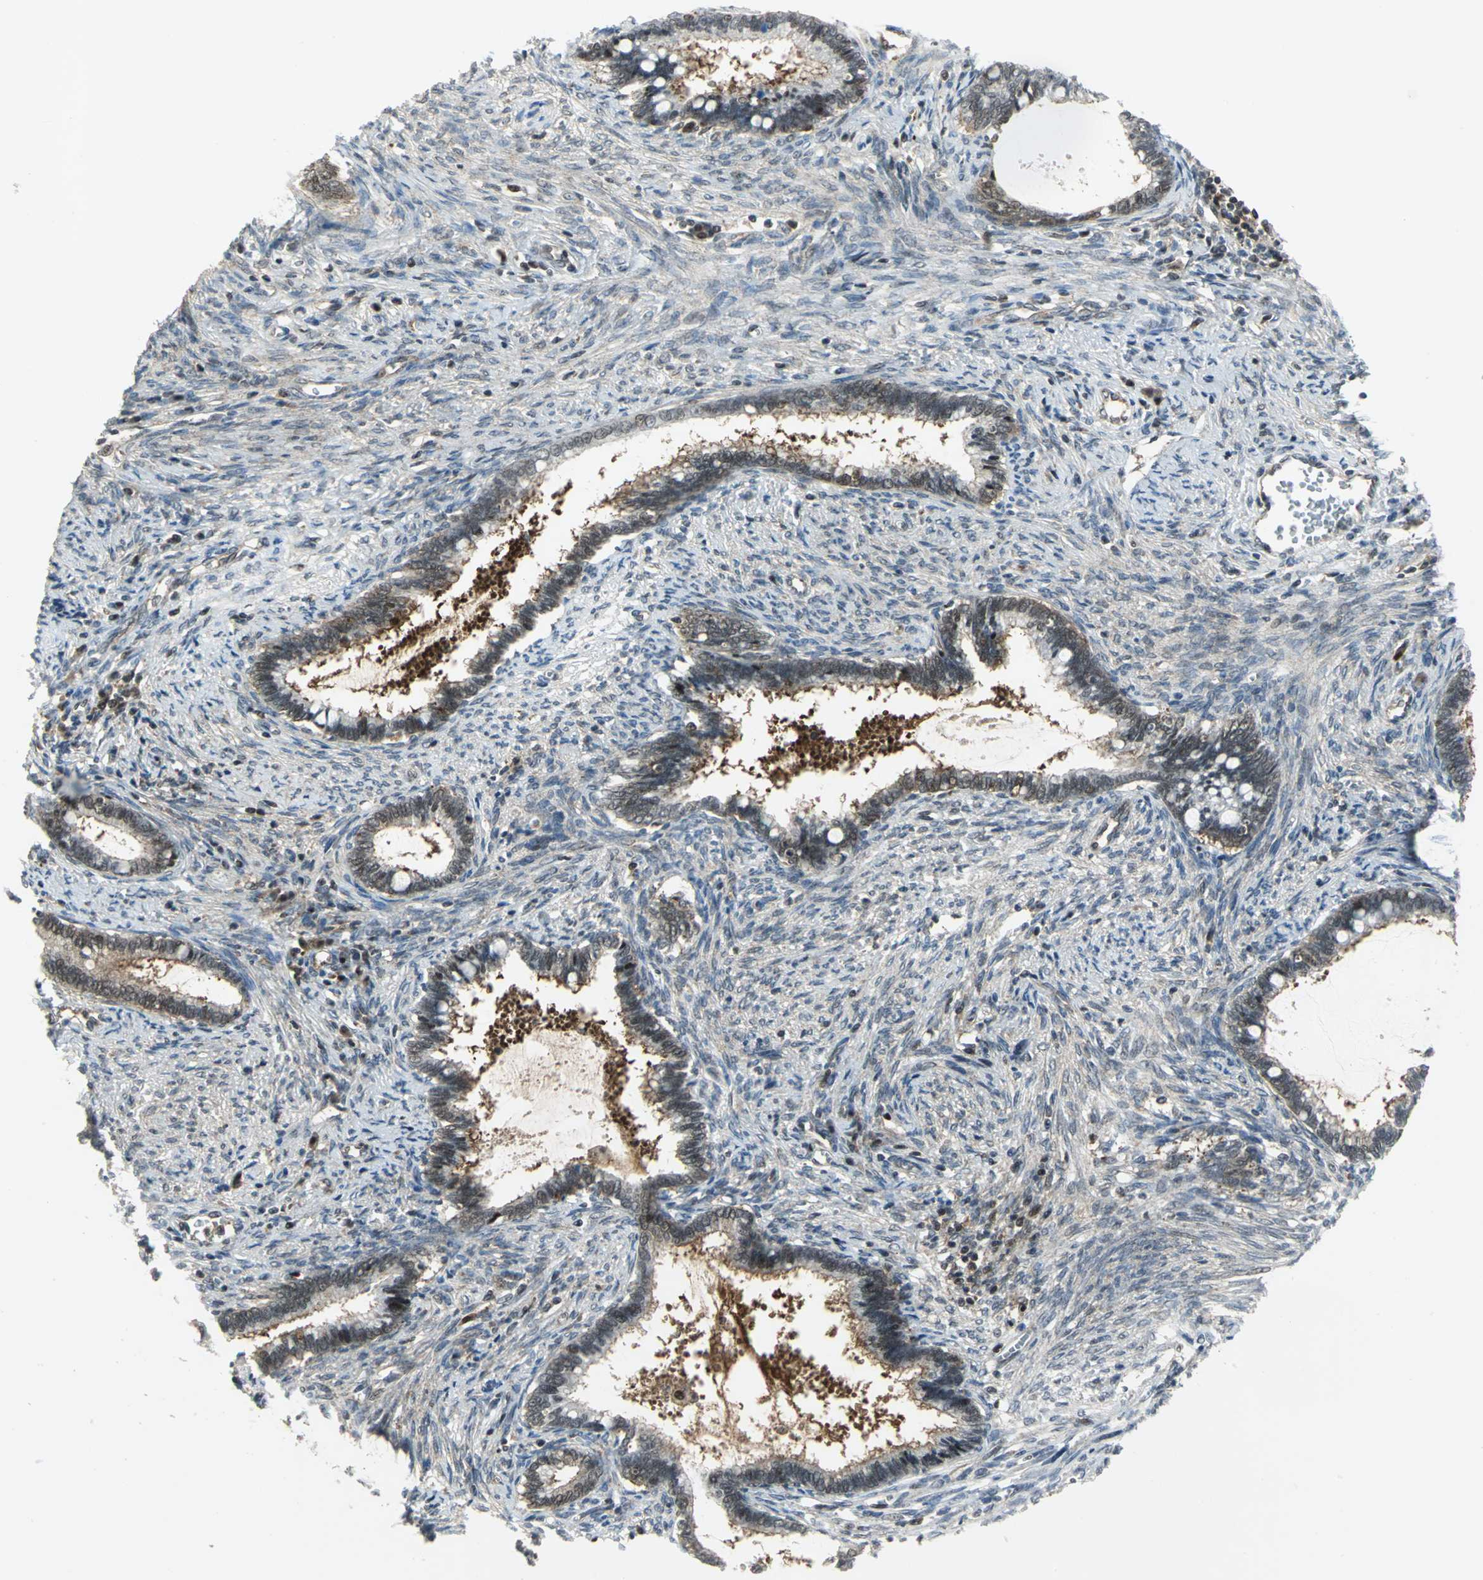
{"staining": {"intensity": "weak", "quantity": "25%-75%", "location": "cytoplasmic/membranous"}, "tissue": "cervical cancer", "cell_type": "Tumor cells", "image_type": "cancer", "snomed": [{"axis": "morphology", "description": "Adenocarcinoma, NOS"}, {"axis": "topography", "description": "Cervix"}], "caption": "Human cervical cancer (adenocarcinoma) stained with a protein marker shows weak staining in tumor cells.", "gene": "PSMA4", "patient": {"sex": "female", "age": 44}}